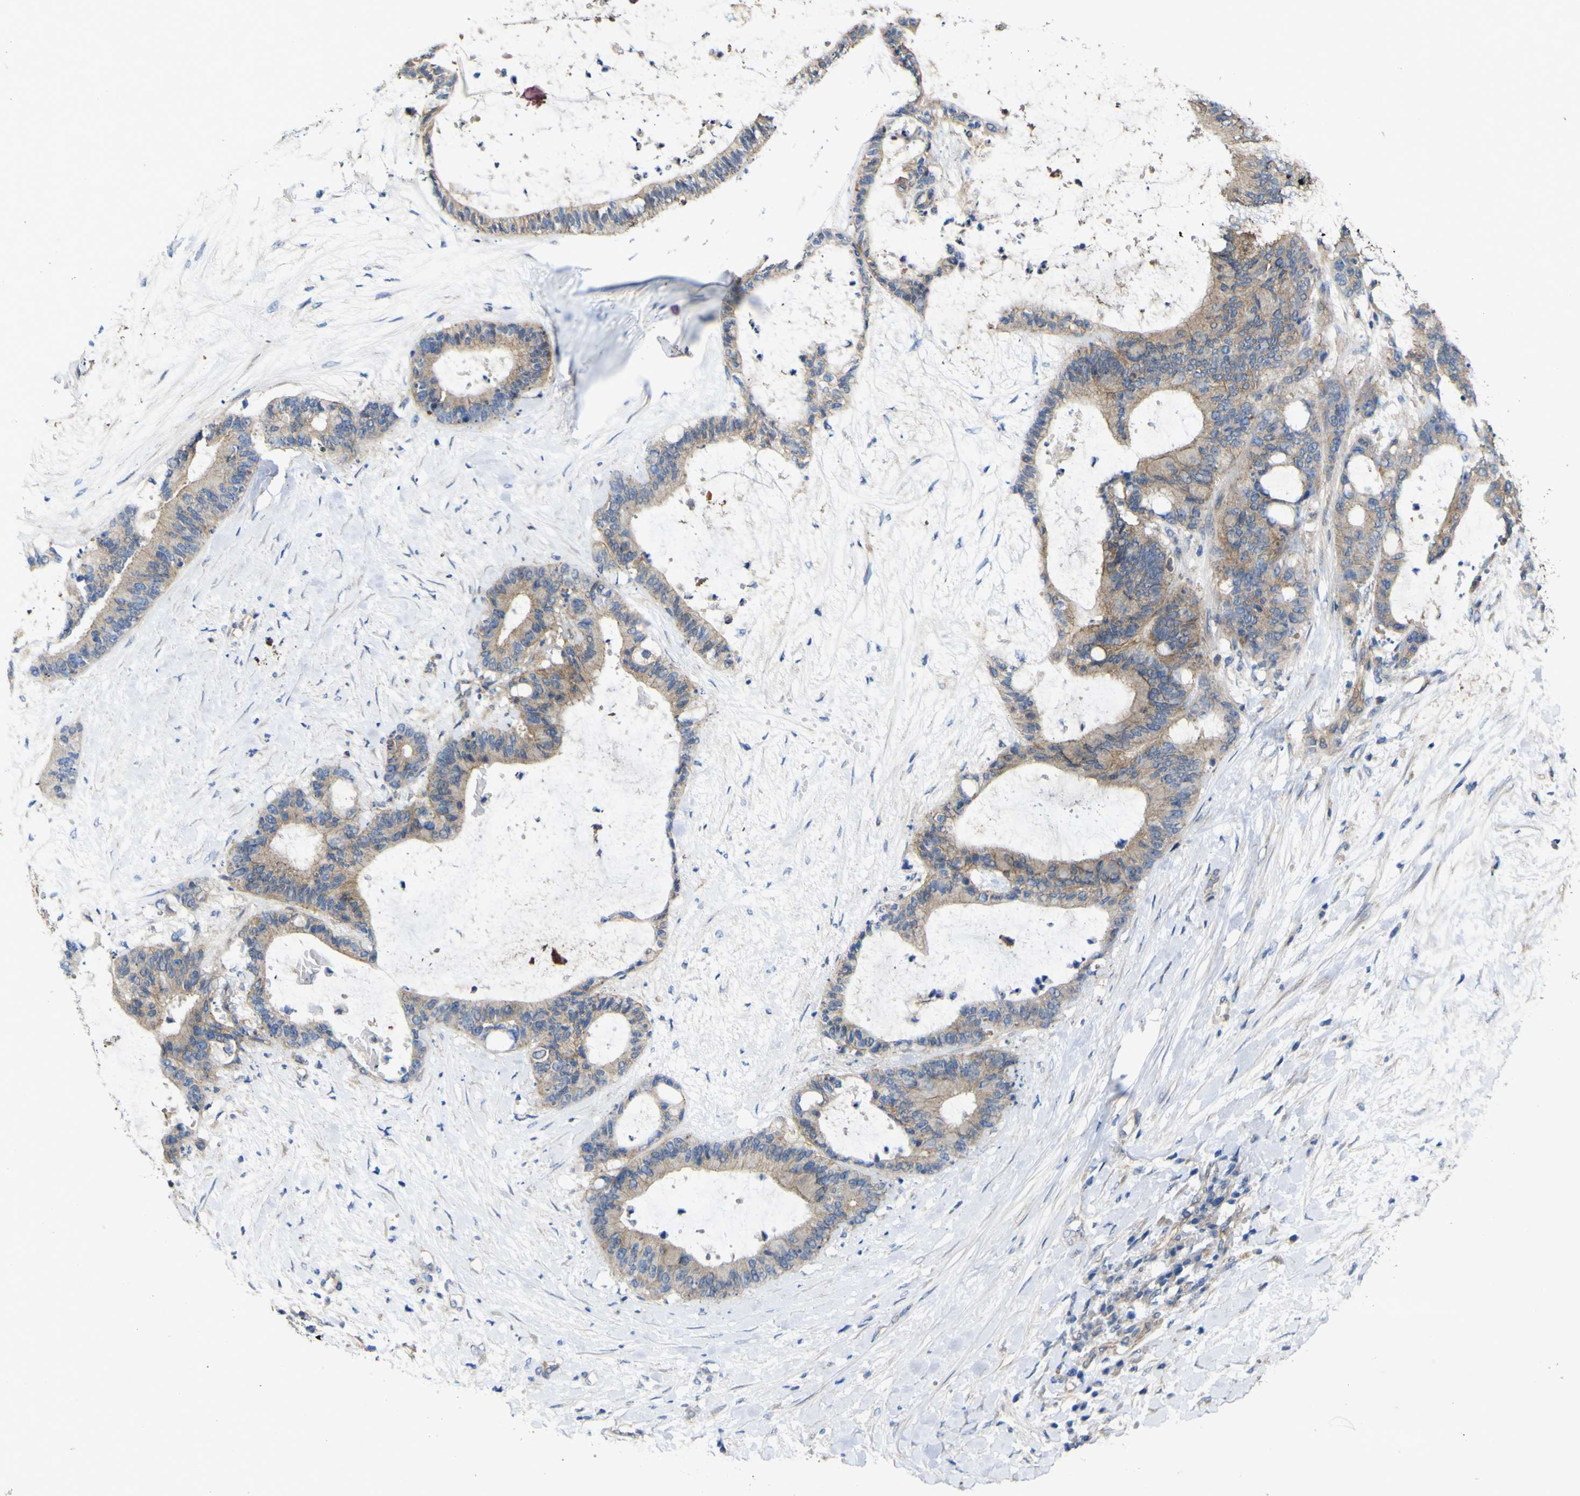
{"staining": {"intensity": "weak", "quantity": ">75%", "location": "cytoplasmic/membranous"}, "tissue": "liver cancer", "cell_type": "Tumor cells", "image_type": "cancer", "snomed": [{"axis": "morphology", "description": "Cholangiocarcinoma"}, {"axis": "topography", "description": "Liver"}], "caption": "The histopathology image exhibits a brown stain indicating the presence of a protein in the cytoplasmic/membranous of tumor cells in cholangiocarcinoma (liver).", "gene": "TNFSF15", "patient": {"sex": "female", "age": 73}}